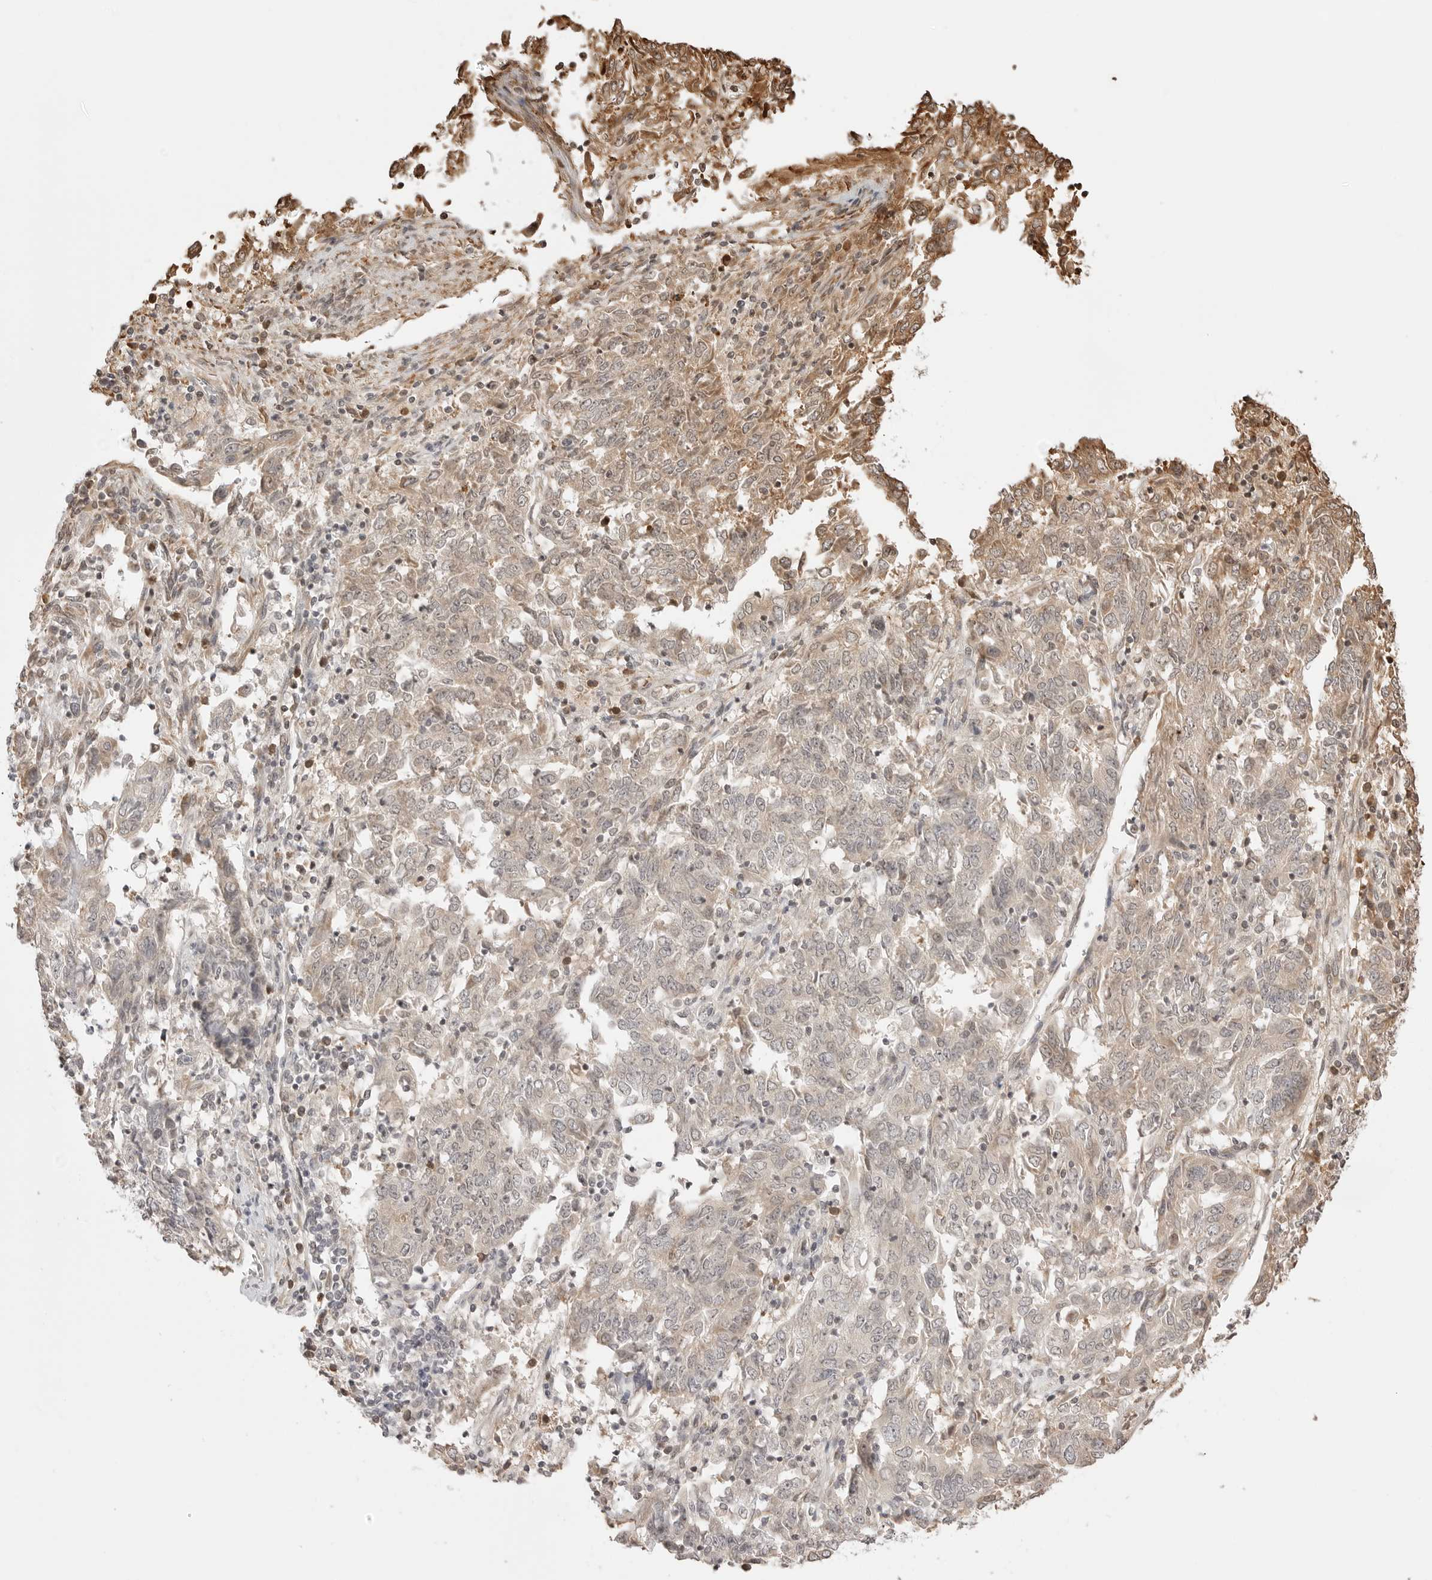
{"staining": {"intensity": "weak", "quantity": "<25%", "location": "cytoplasmic/membranous"}, "tissue": "endometrial cancer", "cell_type": "Tumor cells", "image_type": "cancer", "snomed": [{"axis": "morphology", "description": "Adenocarcinoma, NOS"}, {"axis": "topography", "description": "Endometrium"}], "caption": "An IHC histopathology image of endometrial cancer (adenocarcinoma) is shown. There is no staining in tumor cells of endometrial cancer (adenocarcinoma).", "gene": "FKBP14", "patient": {"sex": "female", "age": 80}}